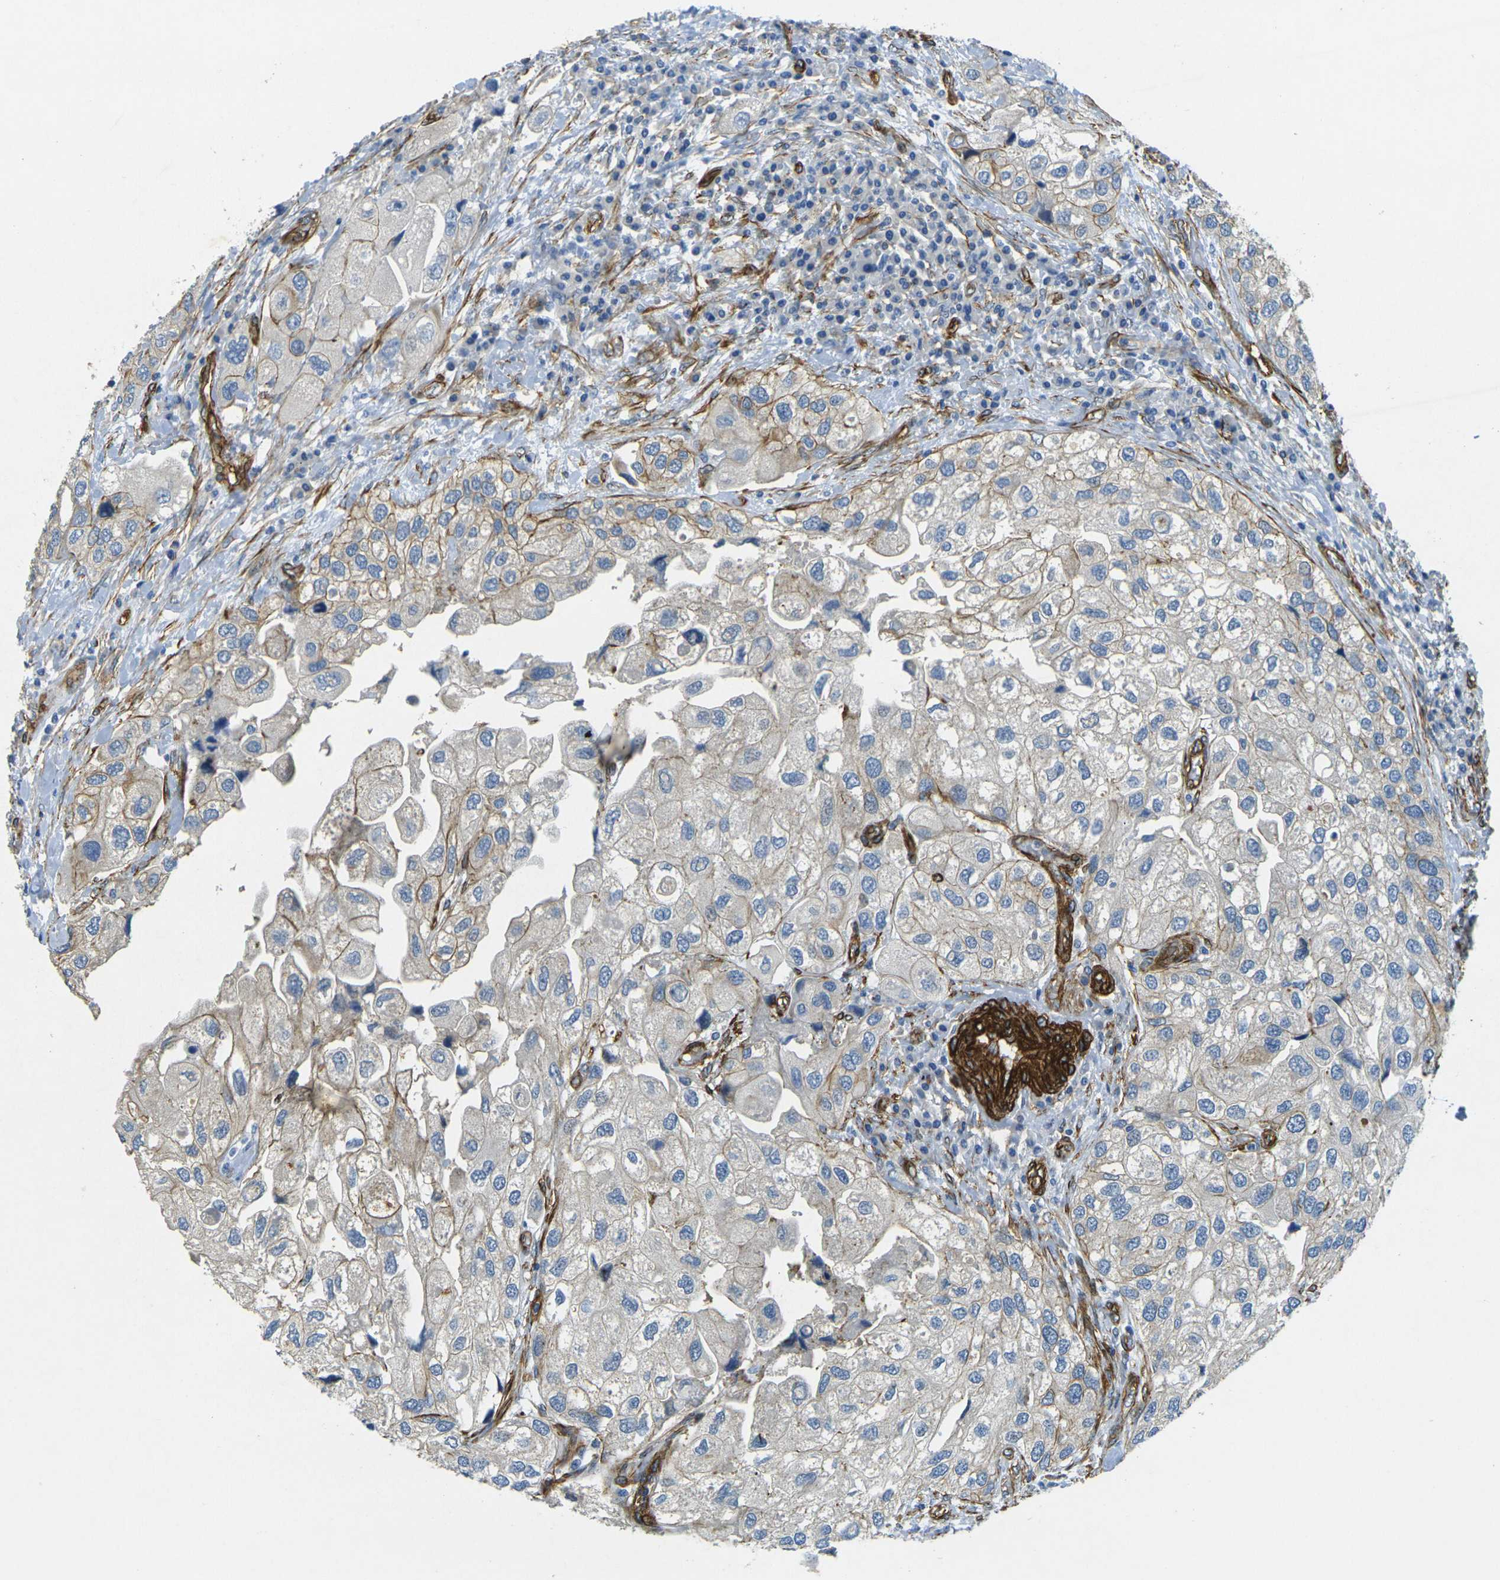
{"staining": {"intensity": "weak", "quantity": "25%-75%", "location": "cytoplasmic/membranous"}, "tissue": "urothelial cancer", "cell_type": "Tumor cells", "image_type": "cancer", "snomed": [{"axis": "morphology", "description": "Urothelial carcinoma, High grade"}, {"axis": "topography", "description": "Urinary bladder"}], "caption": "Human high-grade urothelial carcinoma stained with a brown dye demonstrates weak cytoplasmic/membranous positive expression in about 25%-75% of tumor cells.", "gene": "EPHA7", "patient": {"sex": "female", "age": 64}}